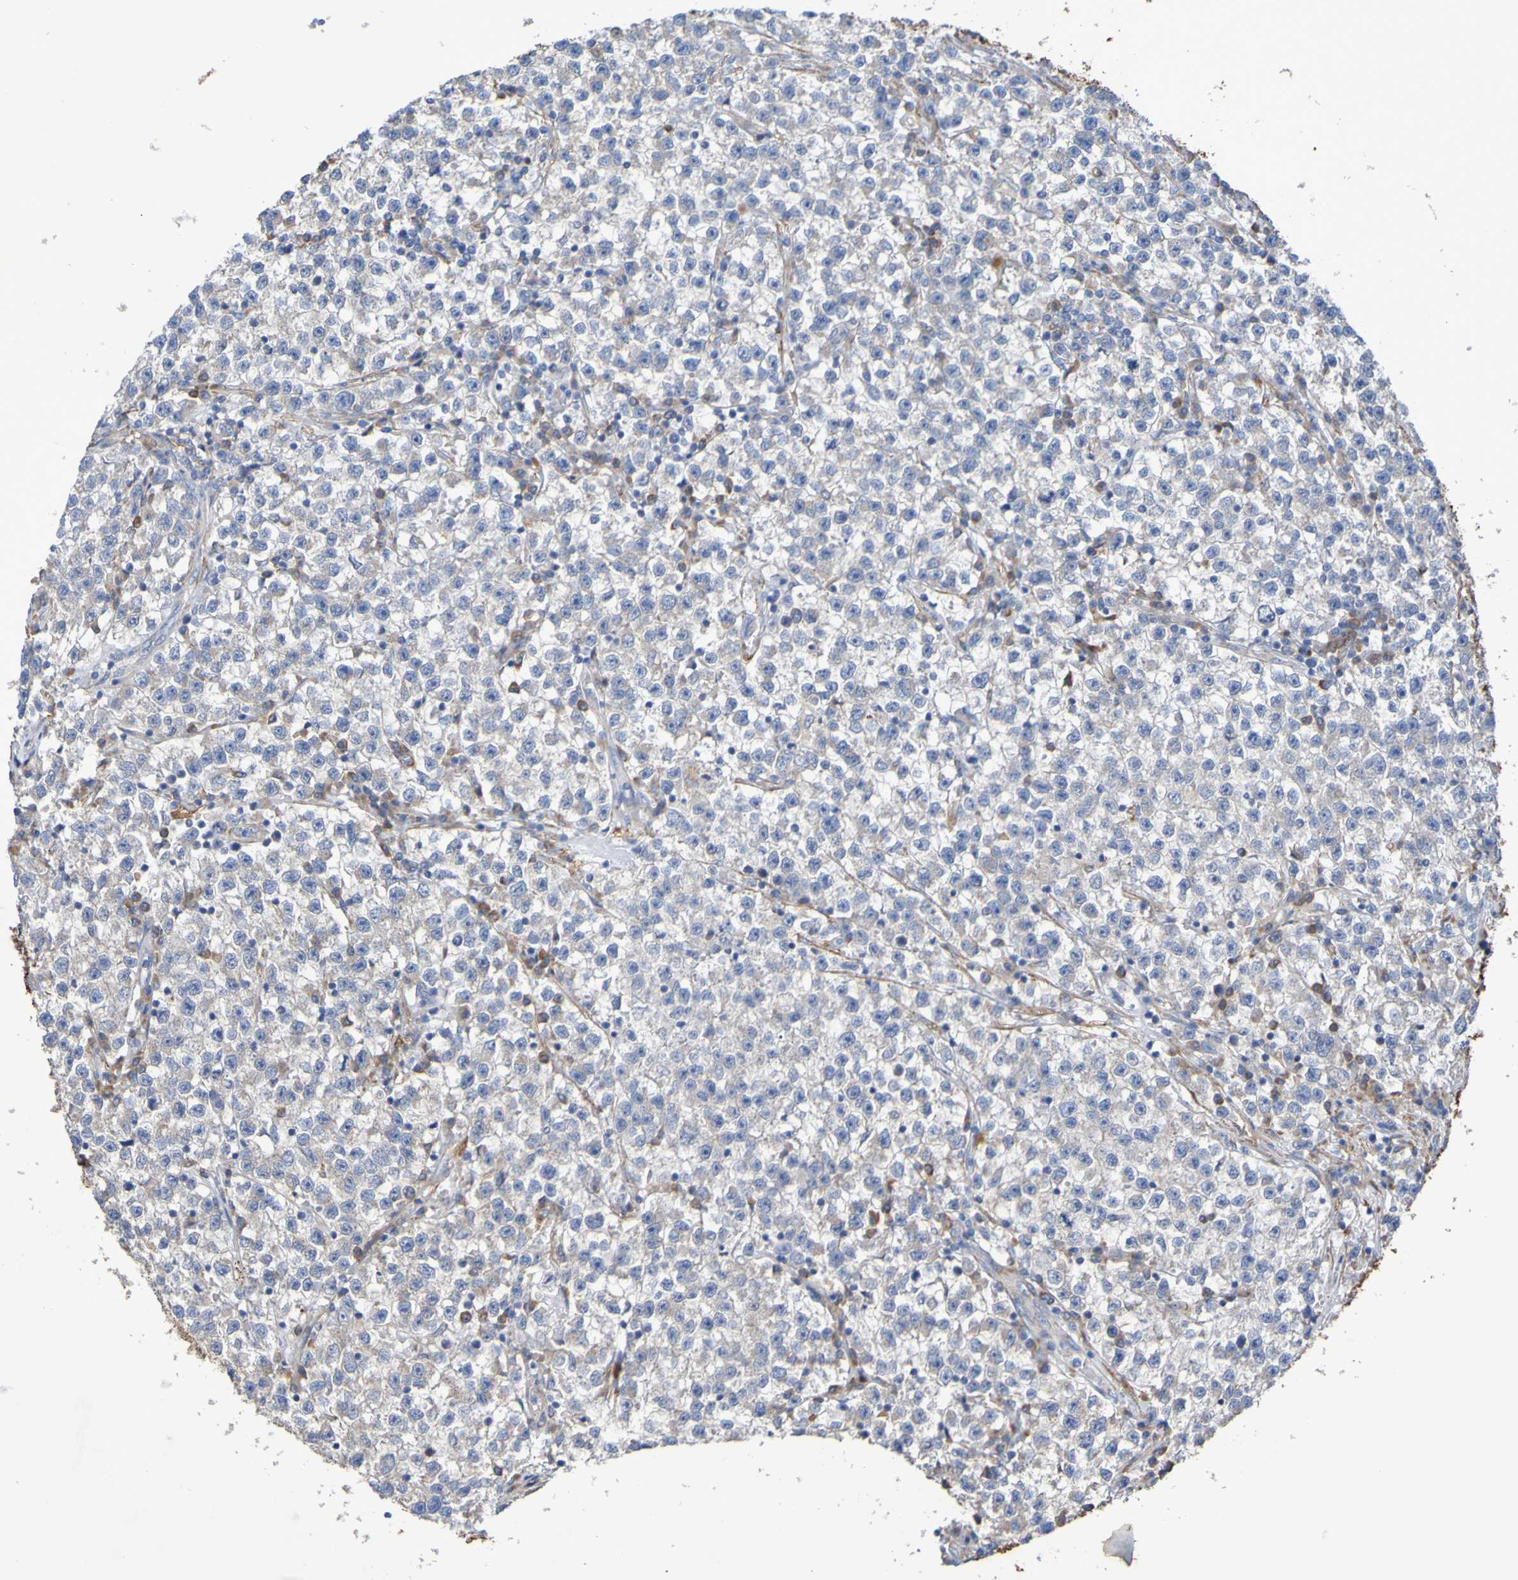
{"staining": {"intensity": "weak", "quantity": "25%-75%", "location": "cytoplasmic/membranous"}, "tissue": "testis cancer", "cell_type": "Tumor cells", "image_type": "cancer", "snomed": [{"axis": "morphology", "description": "Seminoma, NOS"}, {"axis": "topography", "description": "Testis"}], "caption": "Tumor cells show low levels of weak cytoplasmic/membranous expression in about 25%-75% of cells in human testis cancer.", "gene": "SRPRB", "patient": {"sex": "male", "age": 22}}